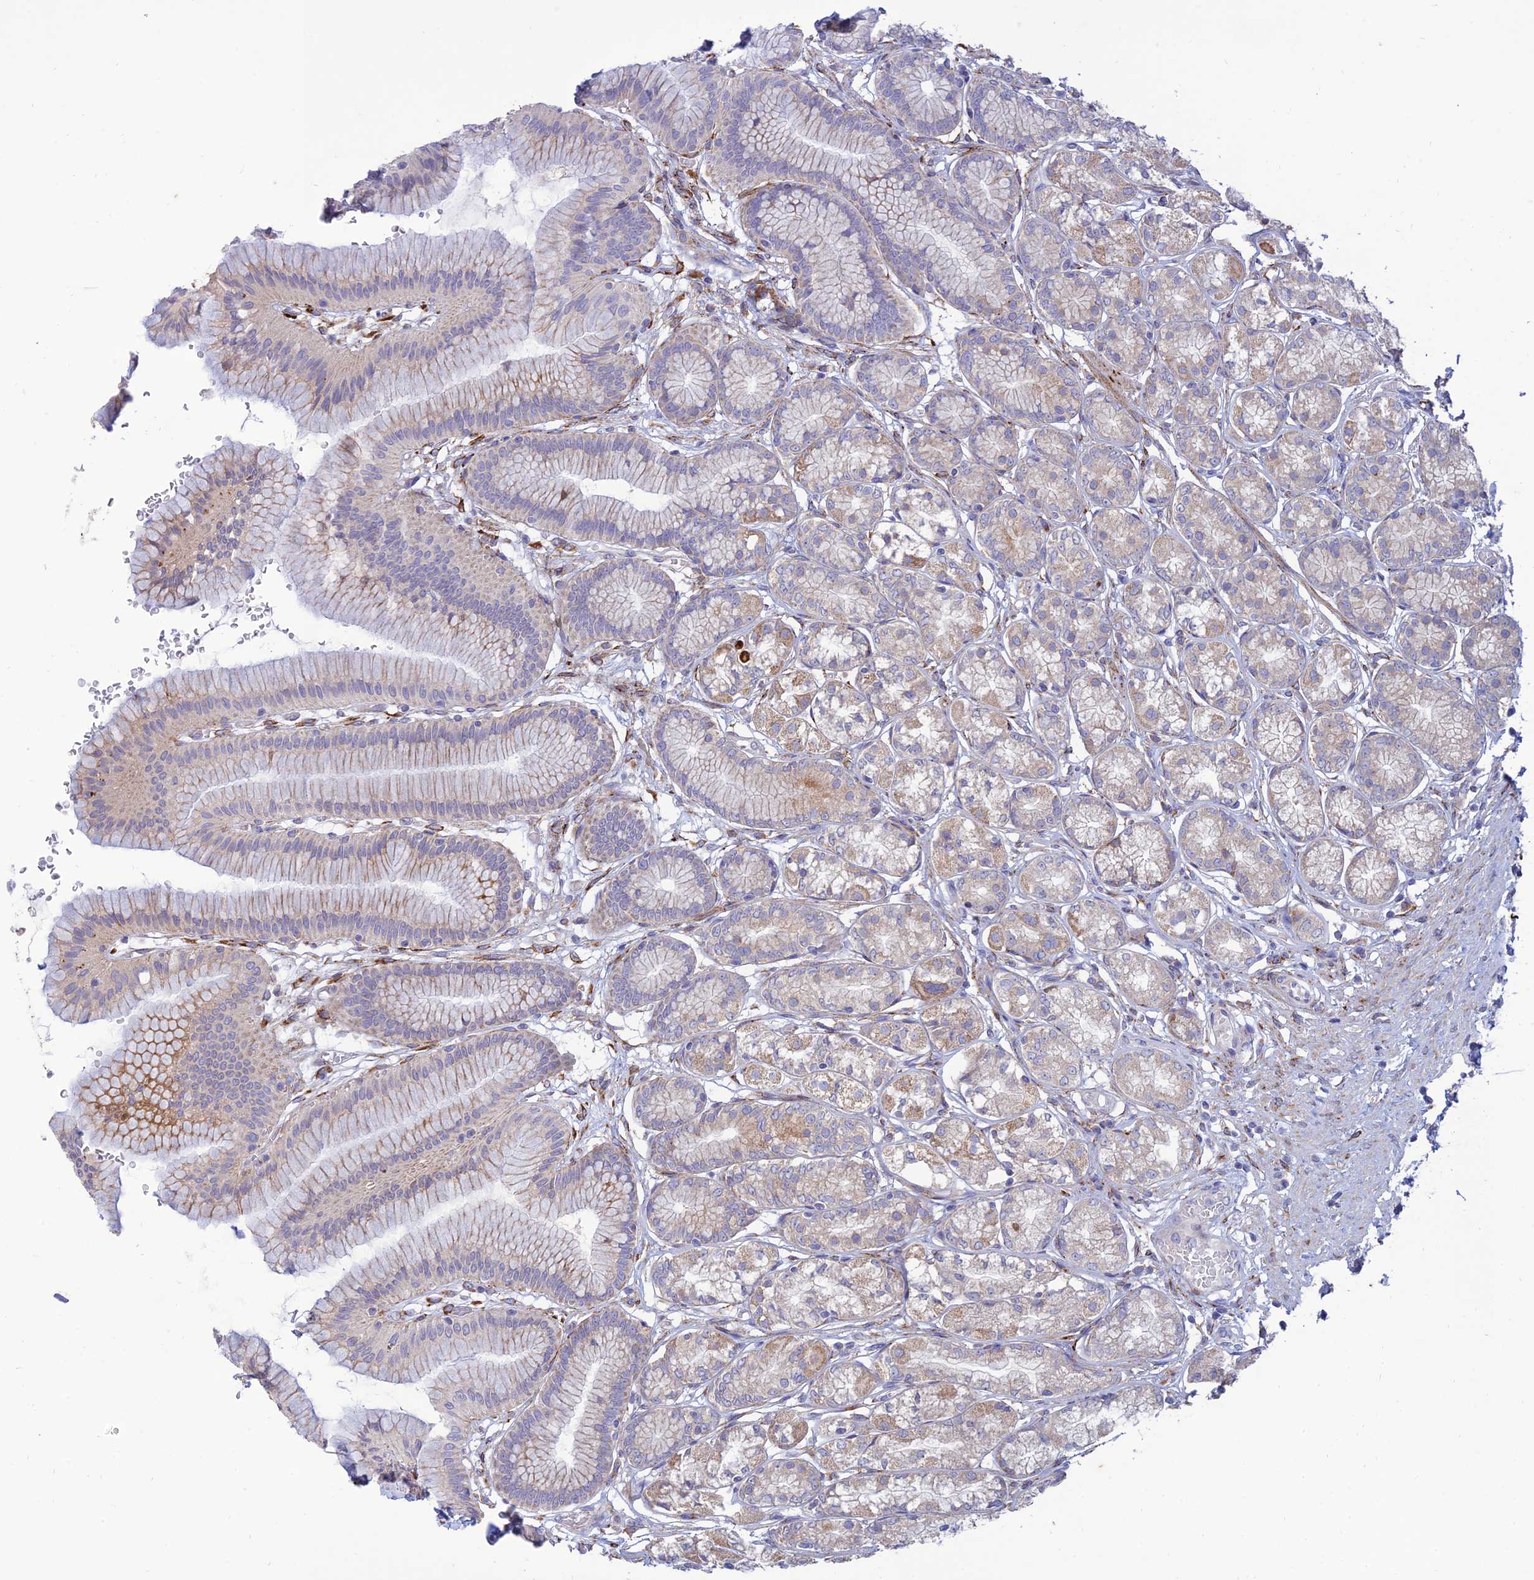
{"staining": {"intensity": "moderate", "quantity": "25%-75%", "location": "cytoplasmic/membranous"}, "tissue": "stomach", "cell_type": "Glandular cells", "image_type": "normal", "snomed": [{"axis": "morphology", "description": "Normal tissue, NOS"}, {"axis": "morphology", "description": "Adenocarcinoma, NOS"}, {"axis": "morphology", "description": "Adenocarcinoma, High grade"}, {"axis": "topography", "description": "Stomach, upper"}, {"axis": "topography", "description": "Stomach"}], "caption": "Unremarkable stomach exhibits moderate cytoplasmic/membranous staining in about 25%-75% of glandular cells, visualized by immunohistochemistry.", "gene": "RCN3", "patient": {"sex": "female", "age": 65}}